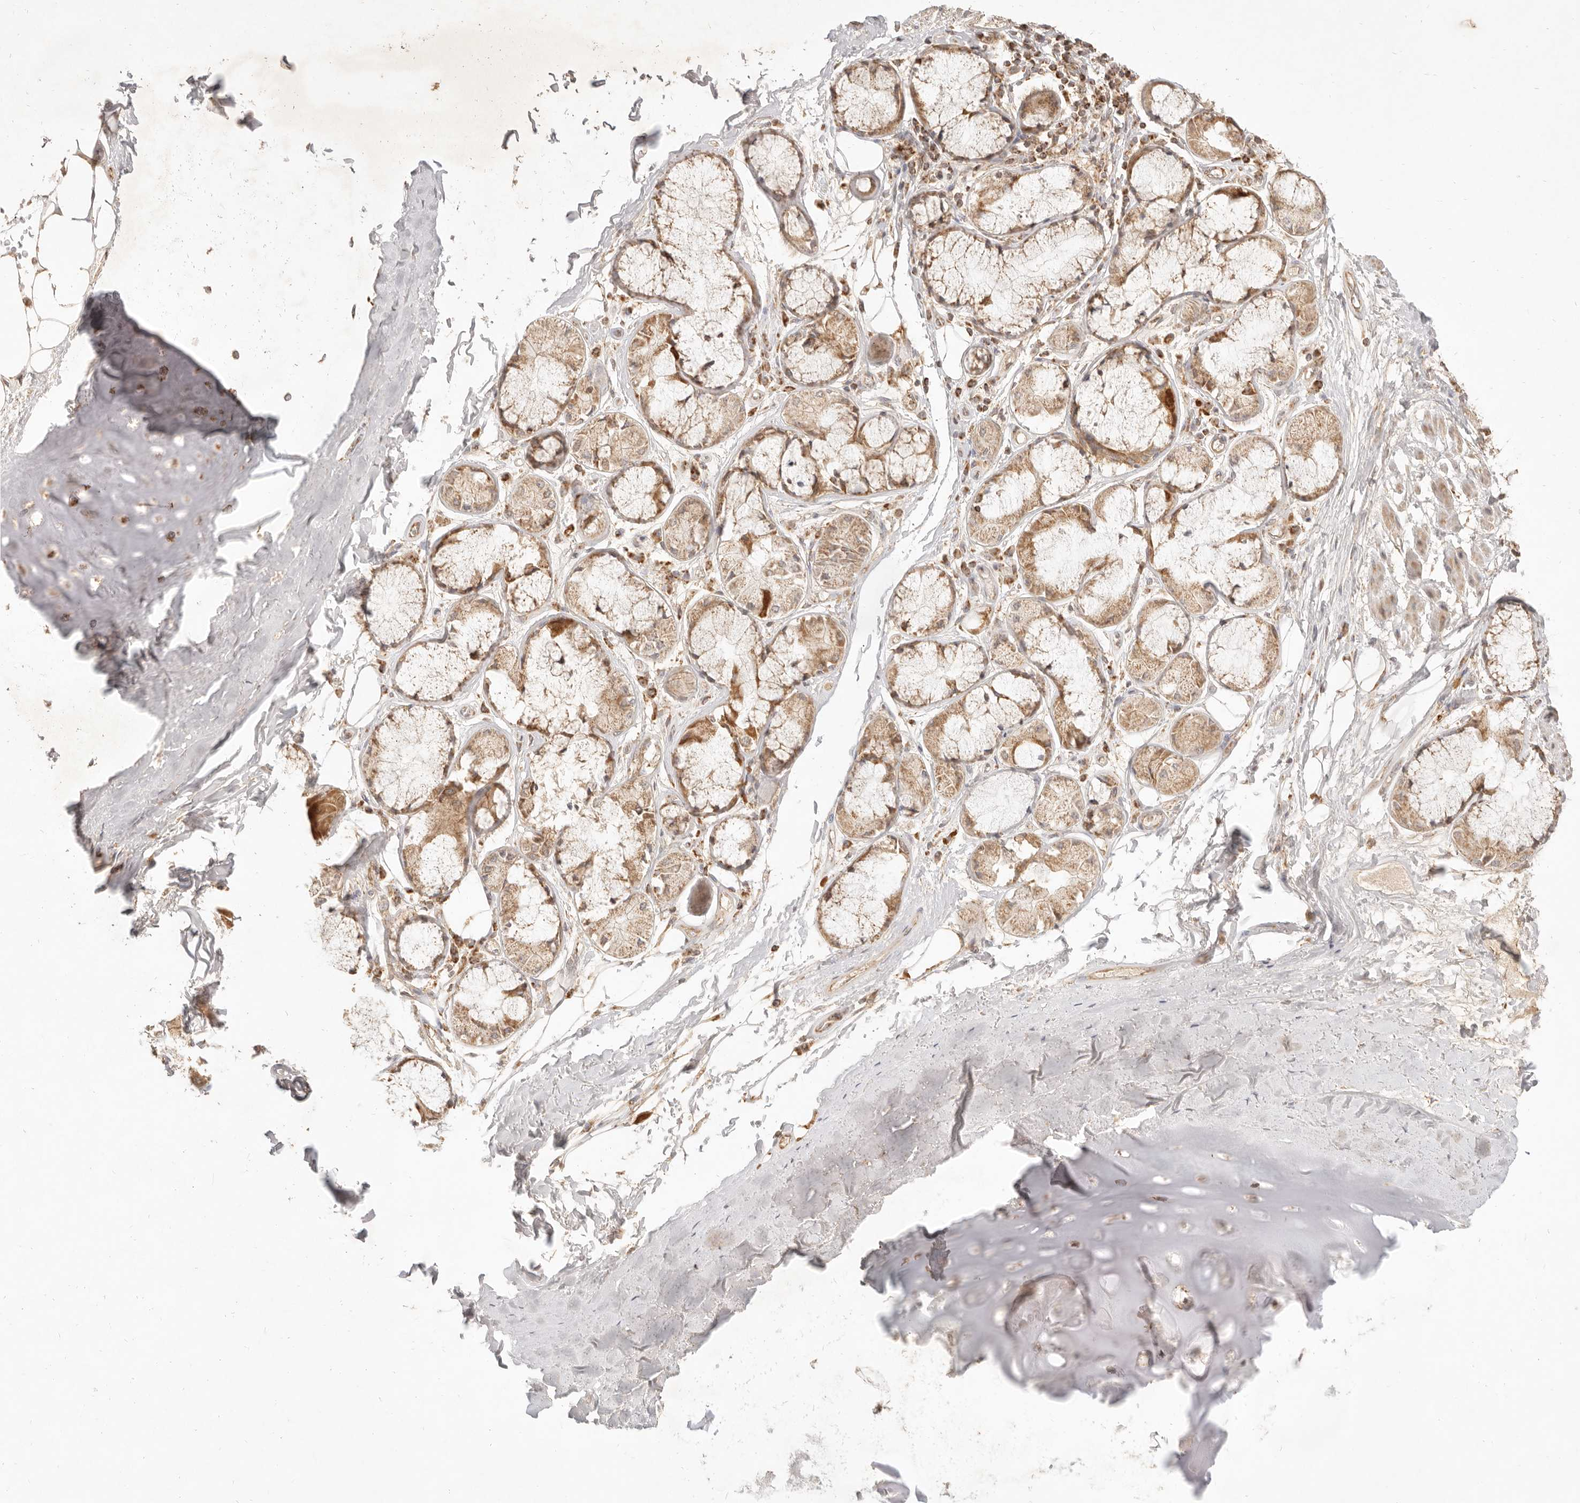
{"staining": {"intensity": "weak", "quantity": "25%-75%", "location": "cytoplasmic/membranous"}, "tissue": "adipose tissue", "cell_type": "Adipocytes", "image_type": "normal", "snomed": [{"axis": "morphology", "description": "Normal tissue, NOS"}, {"axis": "topography", "description": "Bronchus"}], "caption": "A photomicrograph showing weak cytoplasmic/membranous positivity in about 25%-75% of adipocytes in benign adipose tissue, as visualized by brown immunohistochemical staining.", "gene": "CPLANE2", "patient": {"sex": "male", "age": 66}}